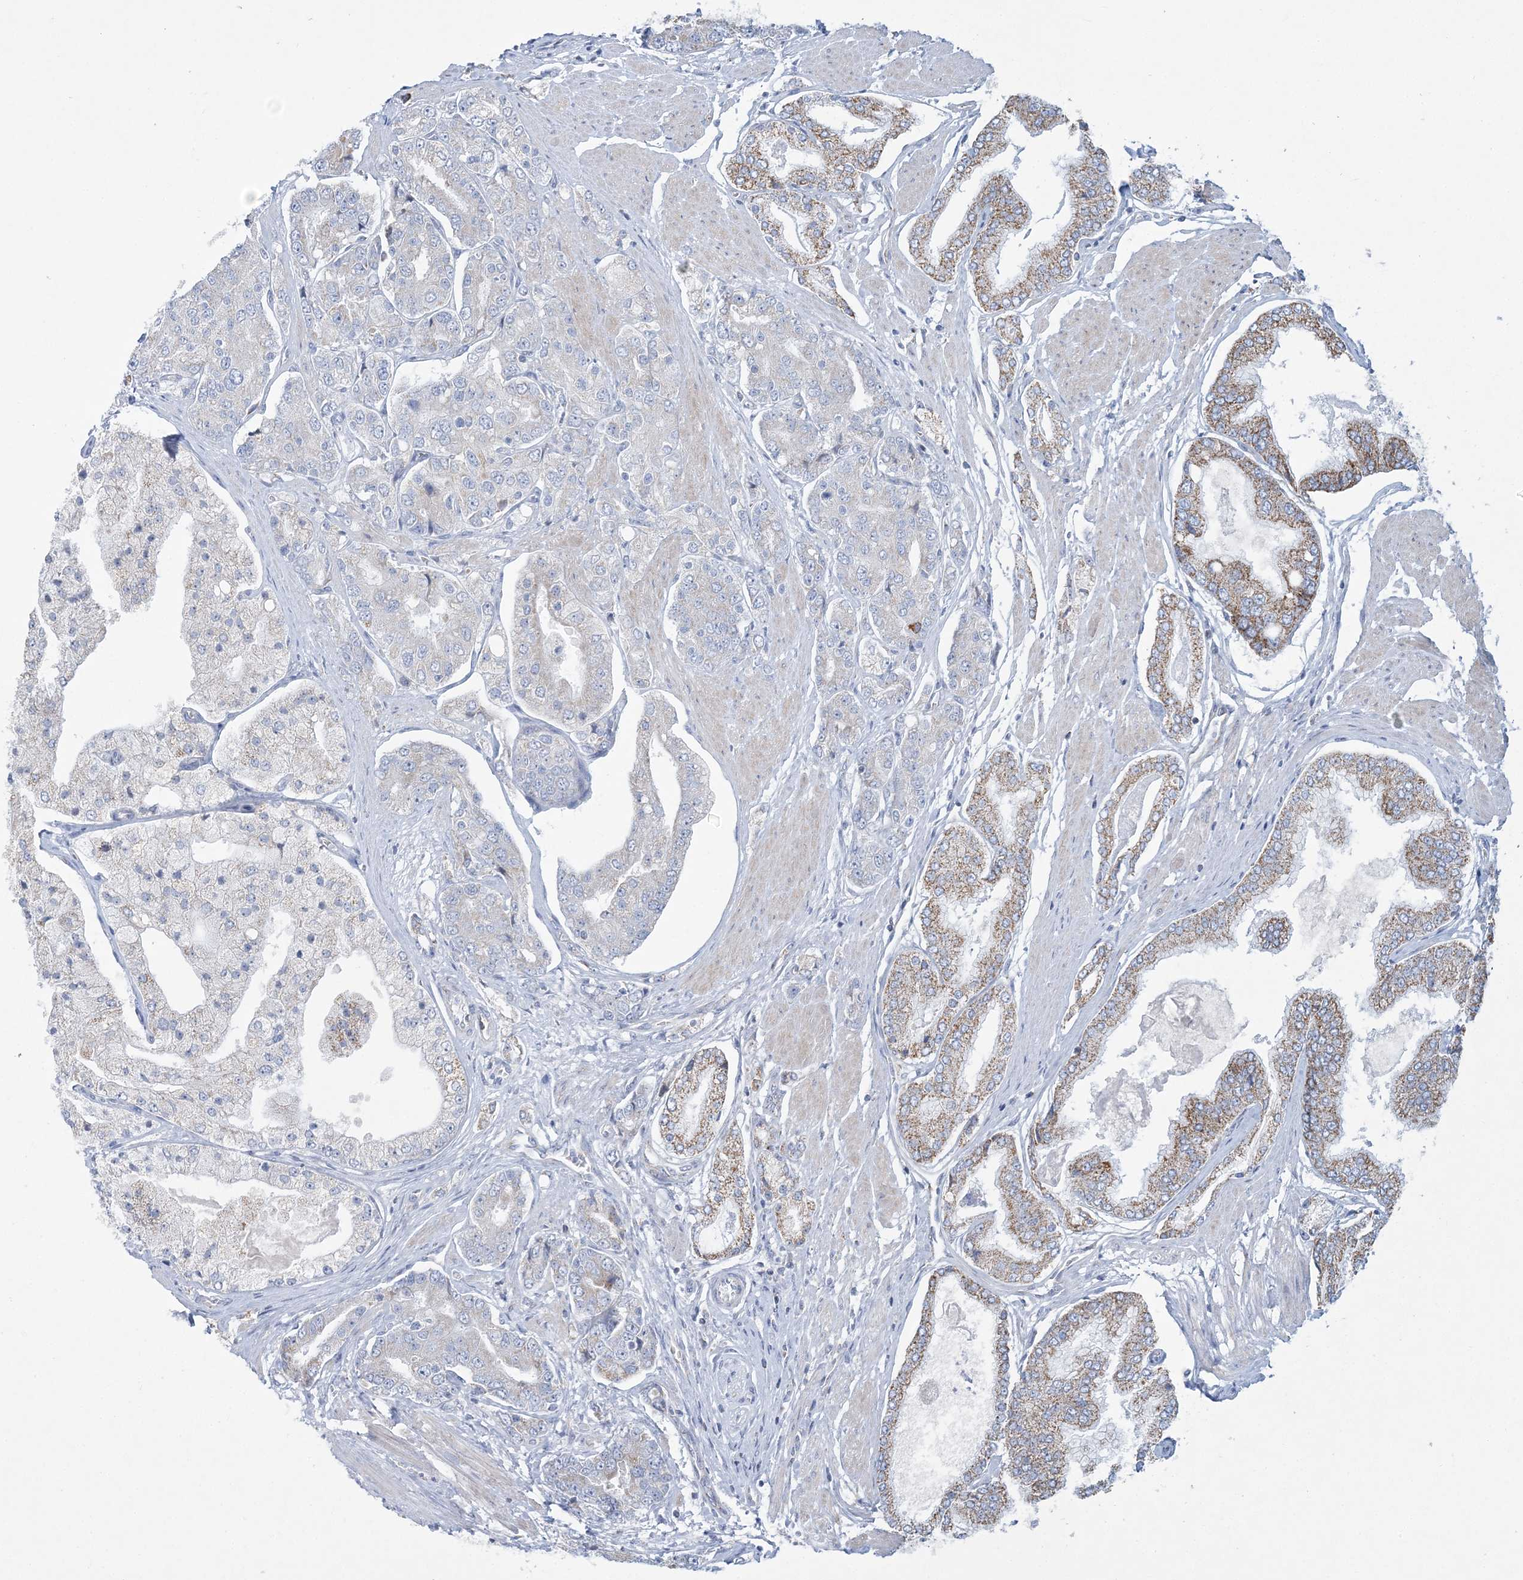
{"staining": {"intensity": "moderate", "quantity": "<25%", "location": "cytoplasmic/membranous"}, "tissue": "prostate cancer", "cell_type": "Tumor cells", "image_type": "cancer", "snomed": [{"axis": "morphology", "description": "Adenocarcinoma, High grade"}, {"axis": "topography", "description": "Prostate"}], "caption": "Human prostate cancer stained with a protein marker displays moderate staining in tumor cells.", "gene": "TBC1D7", "patient": {"sex": "male", "age": 50}}